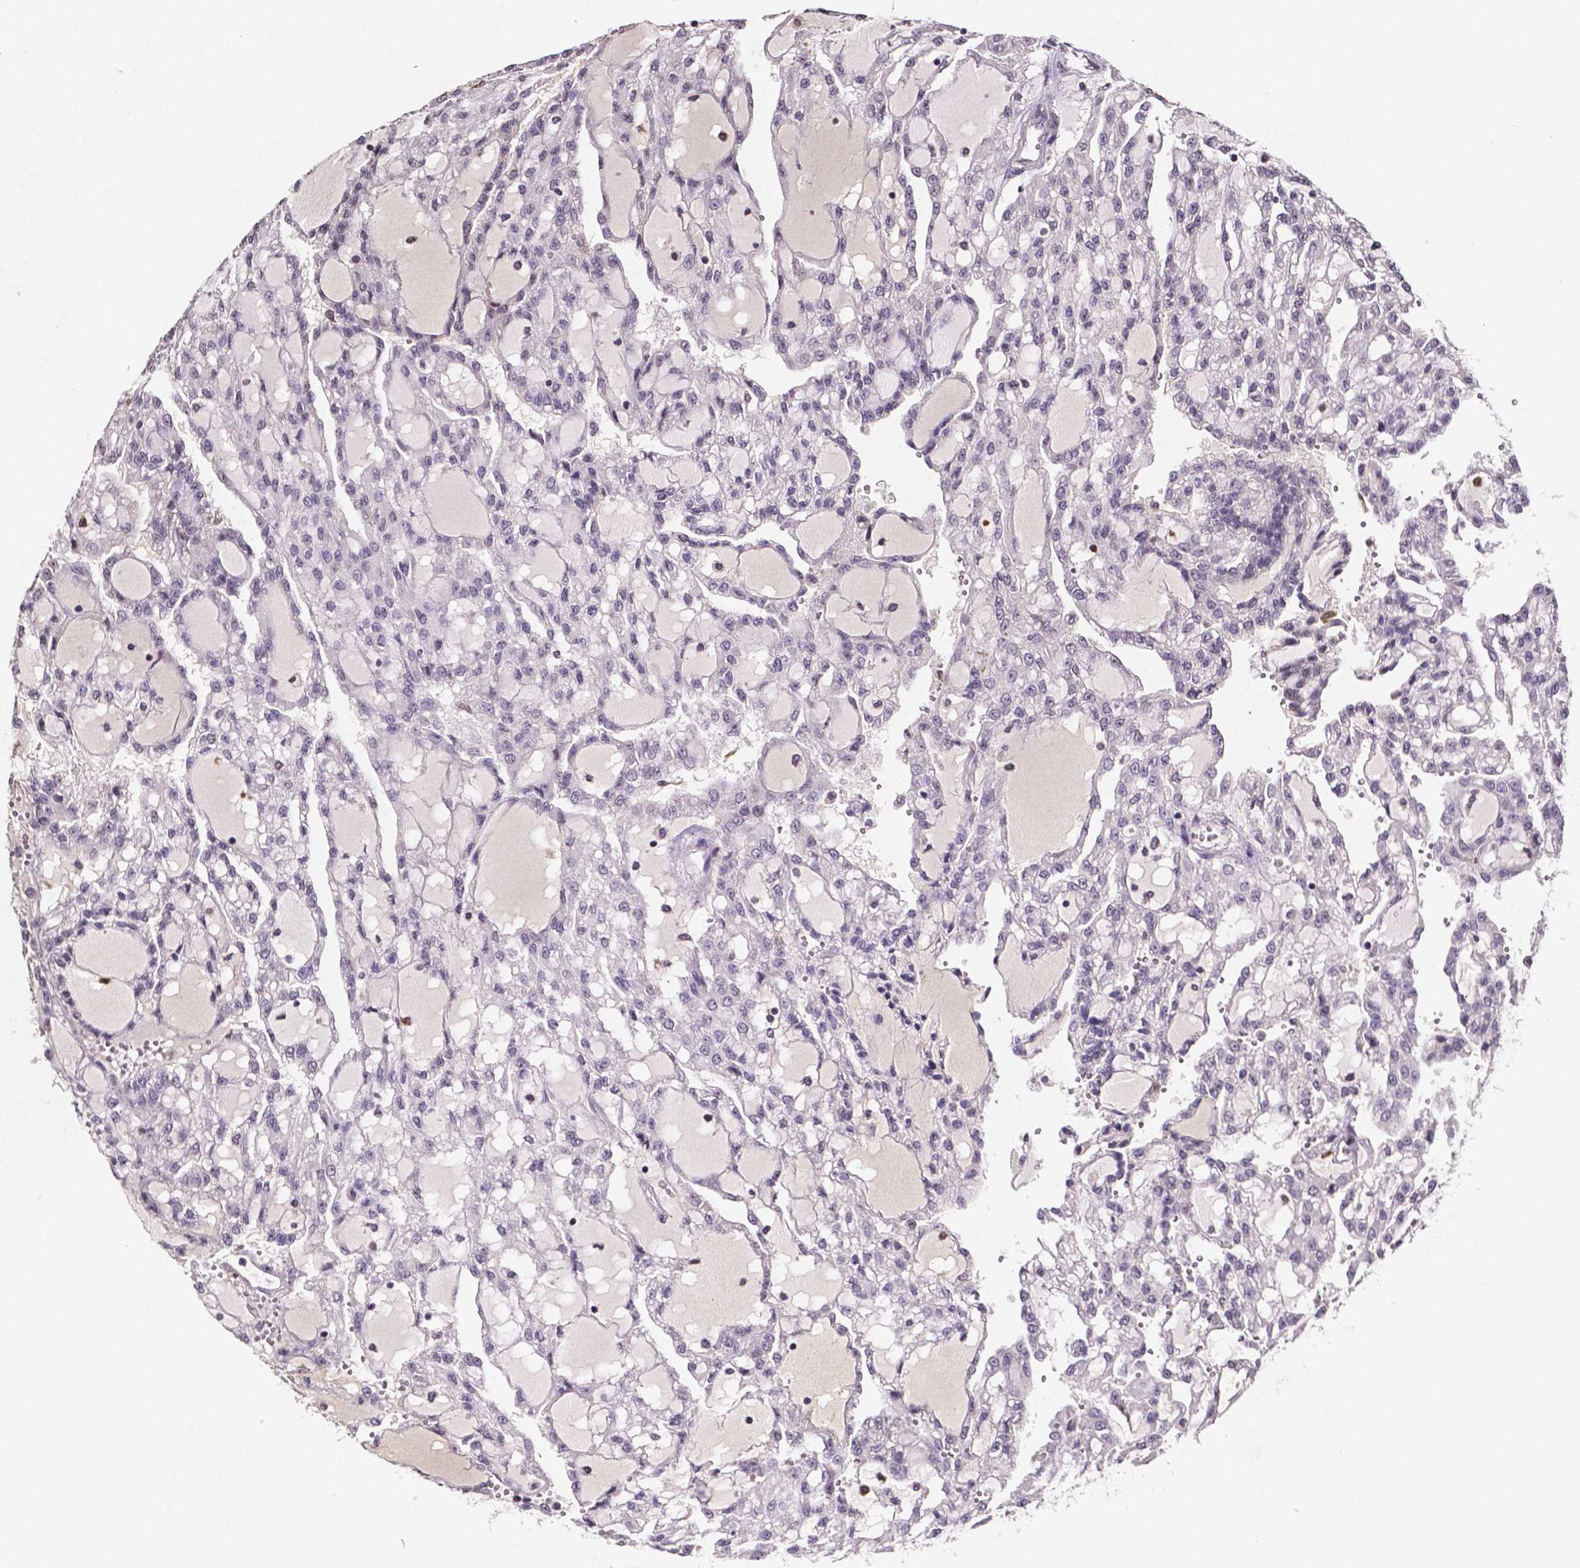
{"staining": {"intensity": "negative", "quantity": "none", "location": "none"}, "tissue": "renal cancer", "cell_type": "Tumor cells", "image_type": "cancer", "snomed": [{"axis": "morphology", "description": "Adenocarcinoma, NOS"}, {"axis": "topography", "description": "Kidney"}], "caption": "Adenocarcinoma (renal) was stained to show a protein in brown. There is no significant staining in tumor cells.", "gene": "NRGN", "patient": {"sex": "male", "age": 63}}